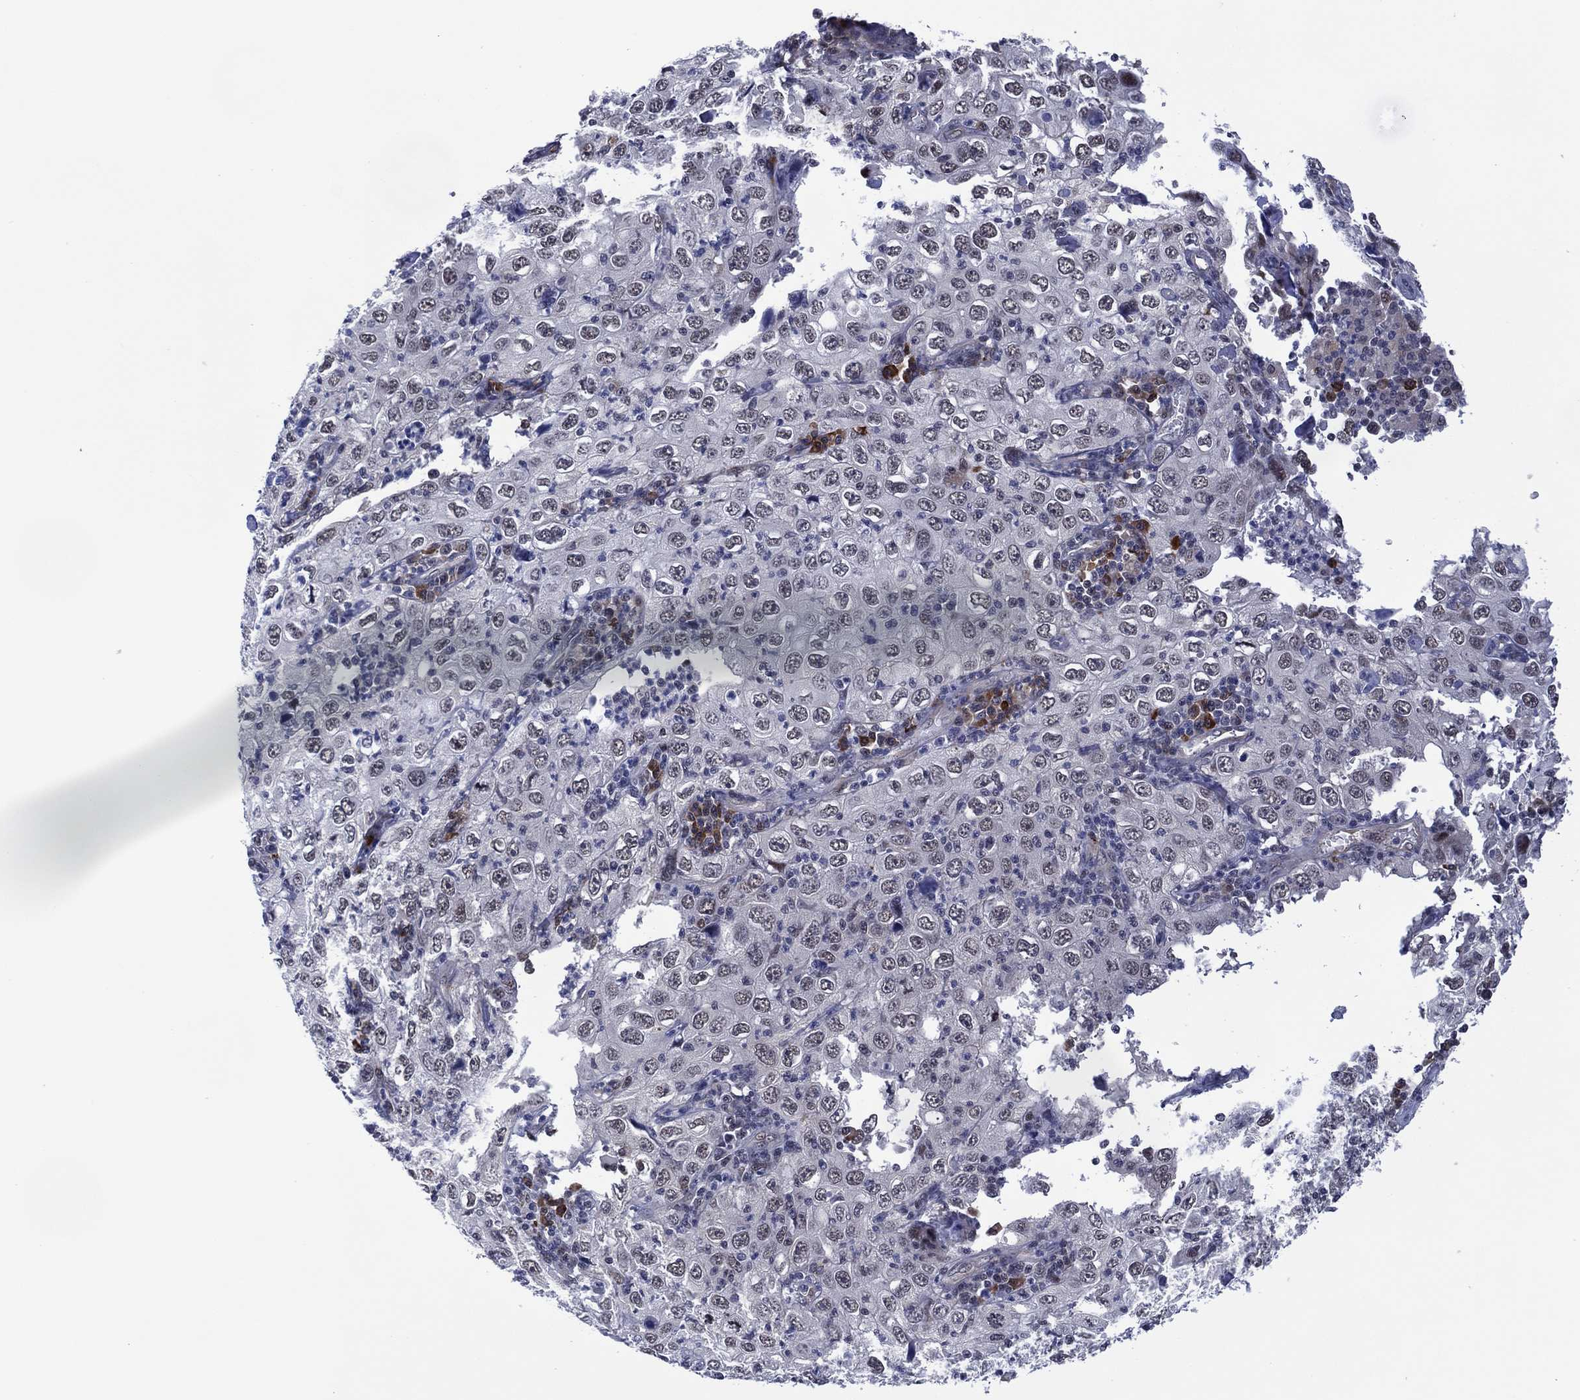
{"staining": {"intensity": "negative", "quantity": "none", "location": "none"}, "tissue": "cervical cancer", "cell_type": "Tumor cells", "image_type": "cancer", "snomed": [{"axis": "morphology", "description": "Squamous cell carcinoma, NOS"}, {"axis": "topography", "description": "Cervix"}], "caption": "Histopathology image shows no protein positivity in tumor cells of cervical squamous cell carcinoma tissue.", "gene": "DPP4", "patient": {"sex": "female", "age": 24}}